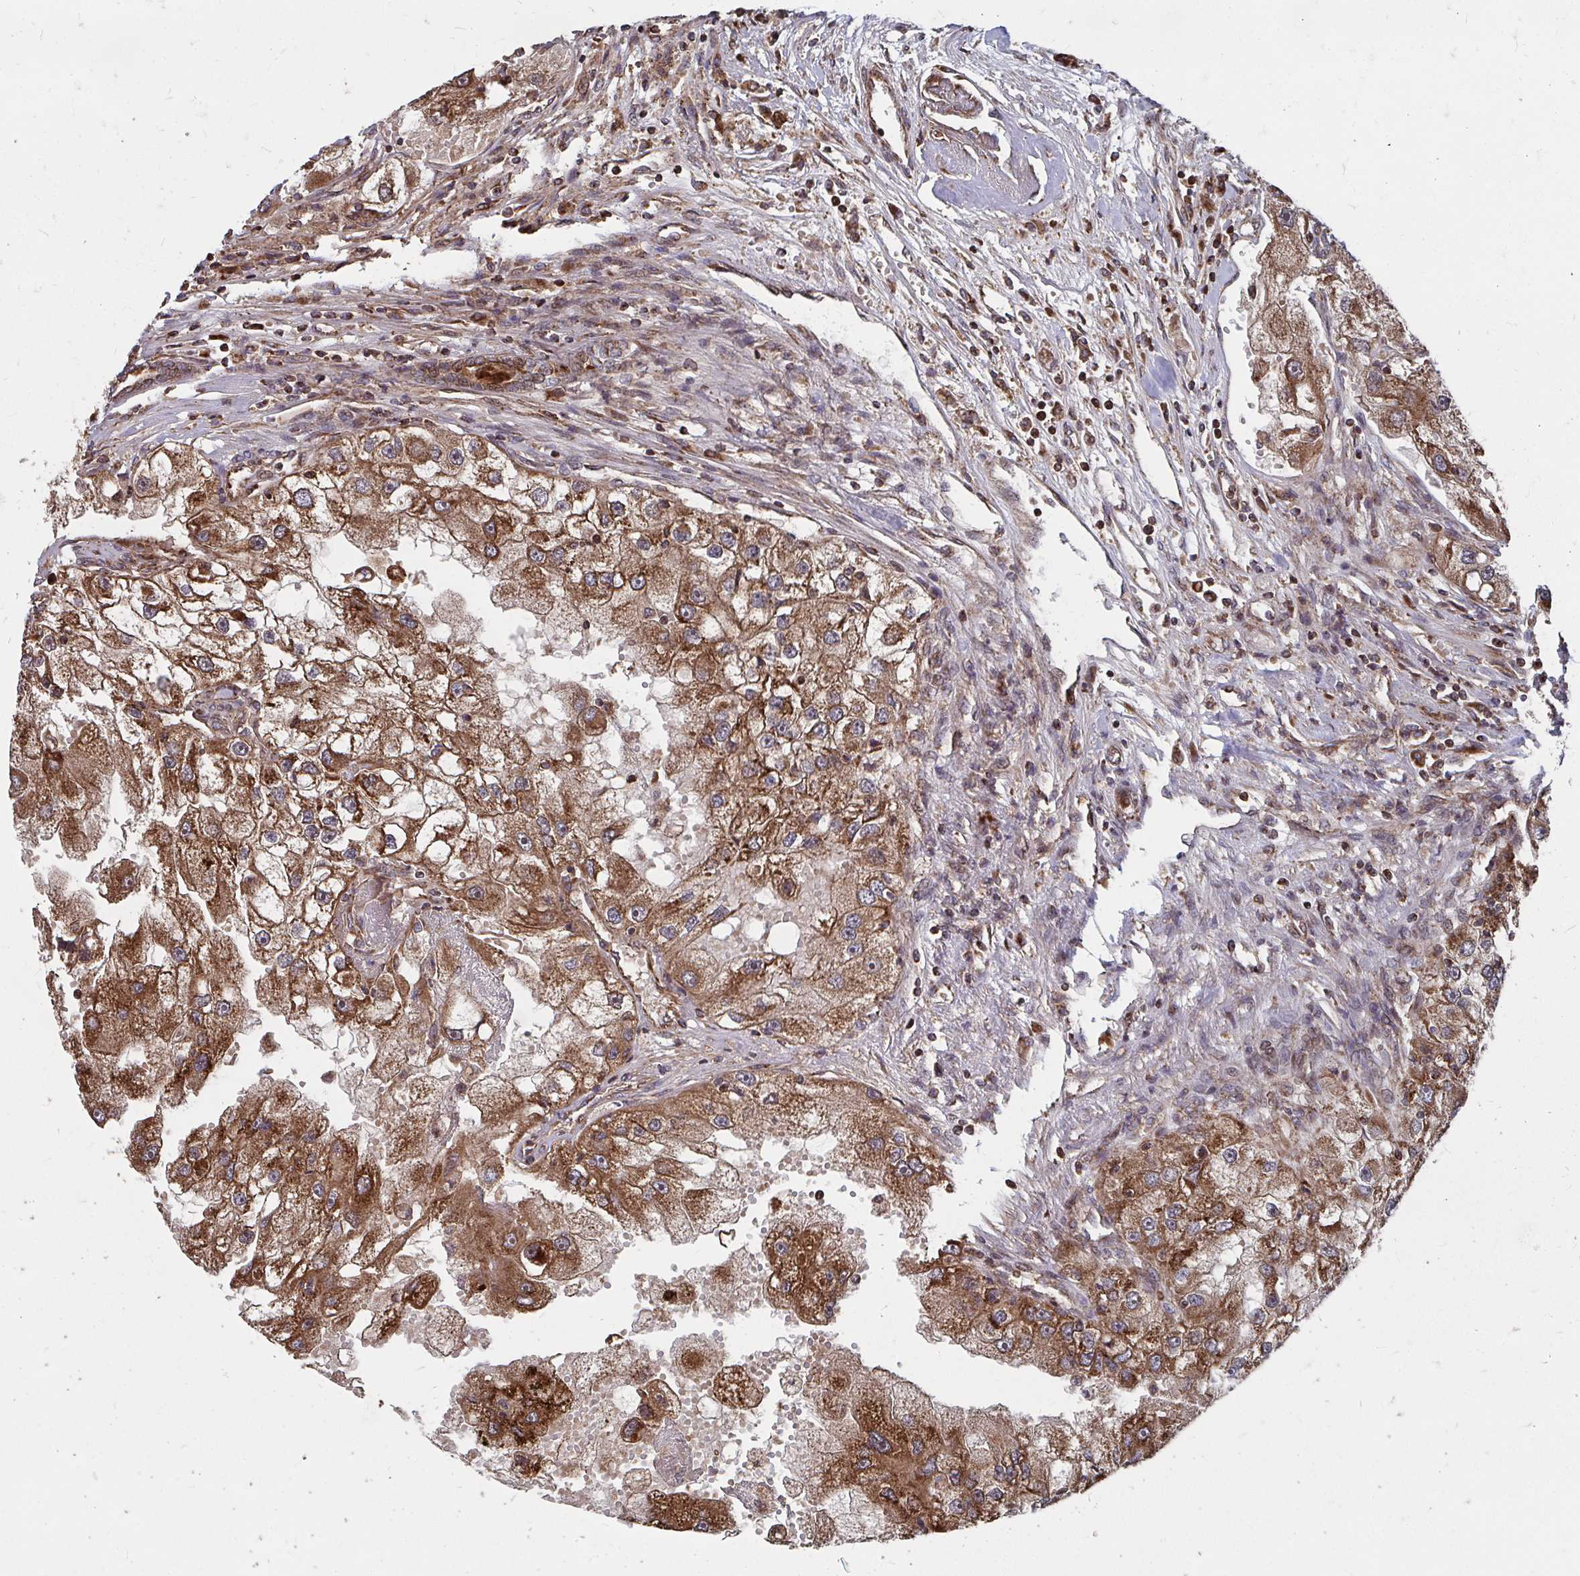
{"staining": {"intensity": "strong", "quantity": ">75%", "location": "cytoplasmic/membranous"}, "tissue": "renal cancer", "cell_type": "Tumor cells", "image_type": "cancer", "snomed": [{"axis": "morphology", "description": "Adenocarcinoma, NOS"}, {"axis": "topography", "description": "Kidney"}], "caption": "Renal adenocarcinoma stained with a brown dye displays strong cytoplasmic/membranous positive staining in approximately >75% of tumor cells.", "gene": "FAM89A", "patient": {"sex": "male", "age": 63}}